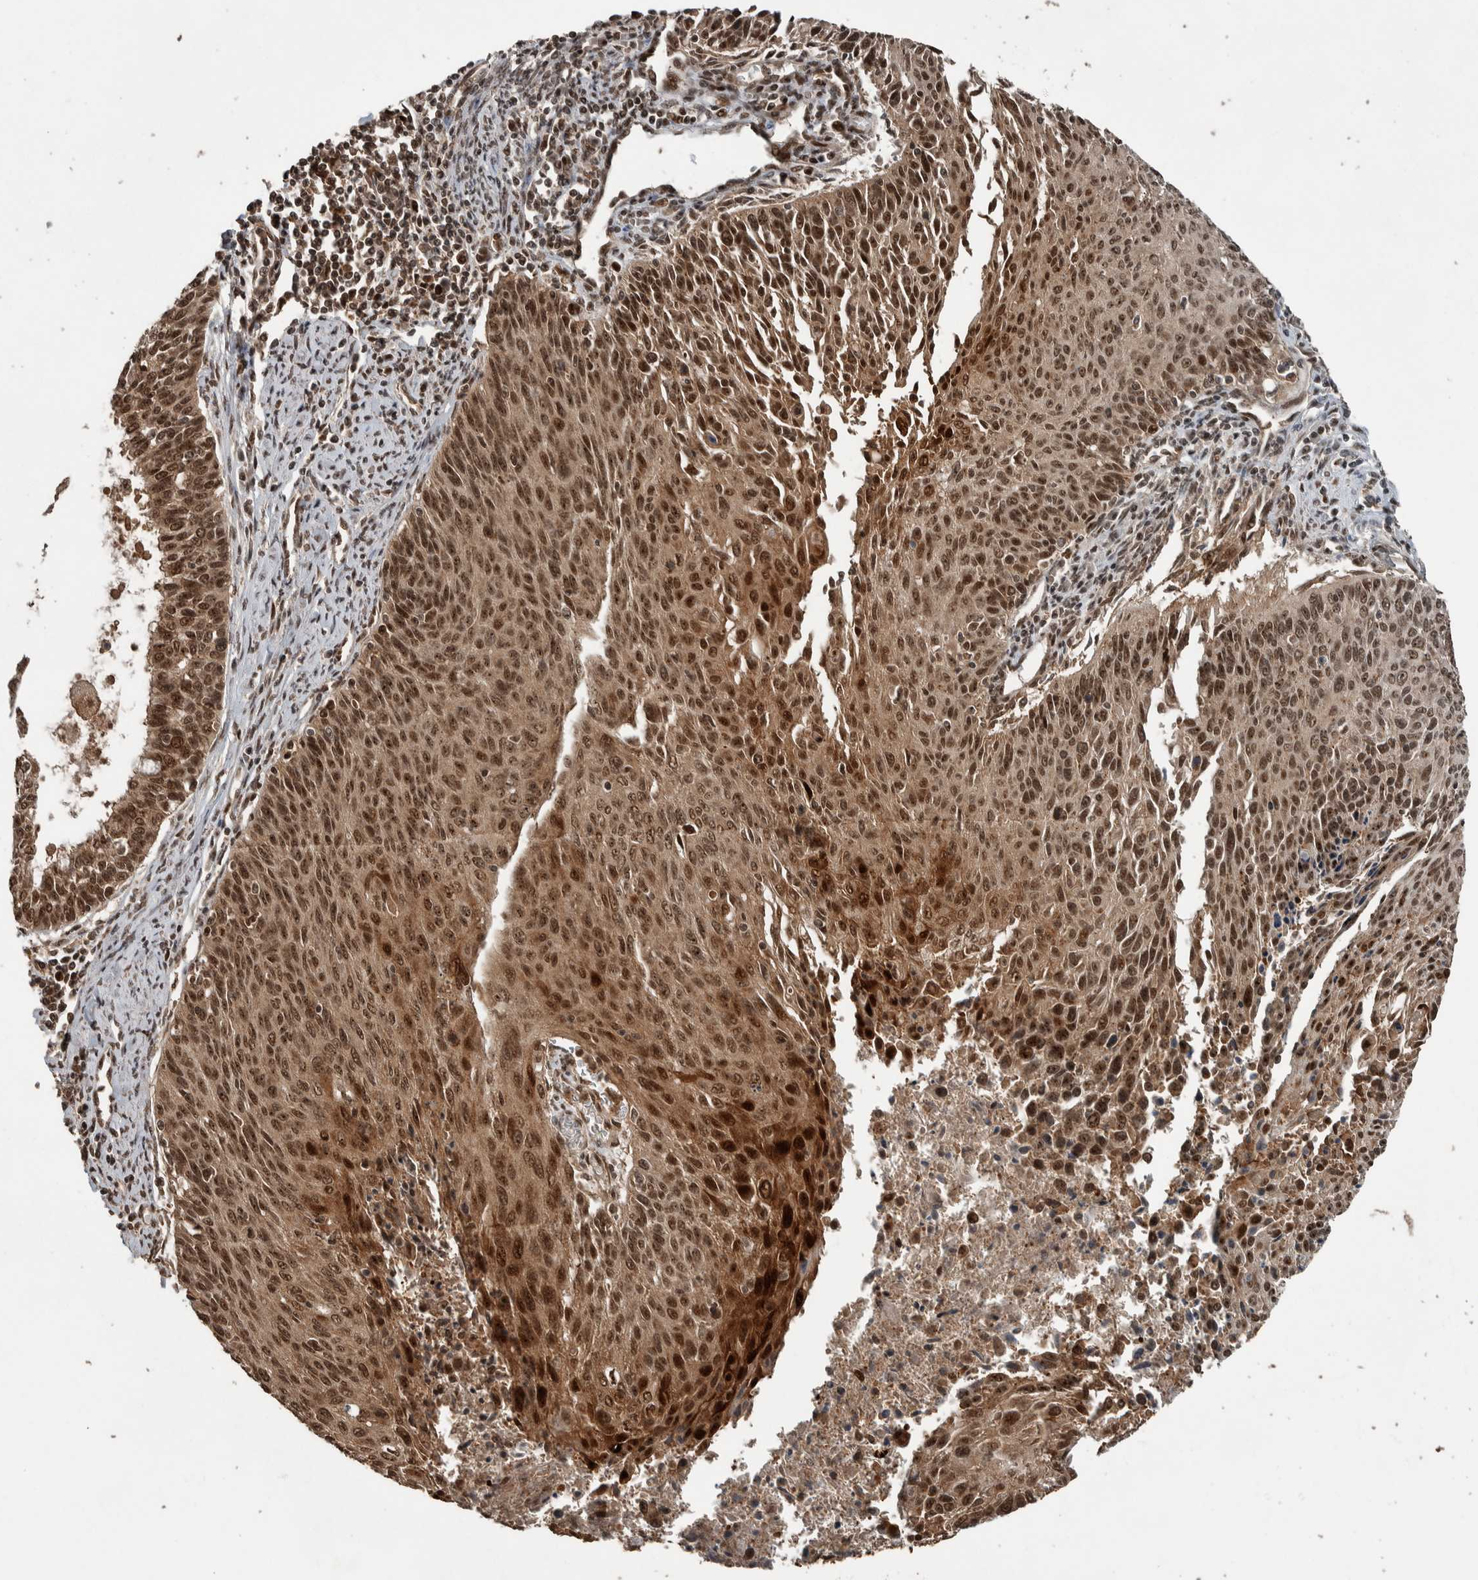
{"staining": {"intensity": "moderate", "quantity": ">75%", "location": "cytoplasmic/membranous,nuclear"}, "tissue": "cervical cancer", "cell_type": "Tumor cells", "image_type": "cancer", "snomed": [{"axis": "morphology", "description": "Squamous cell carcinoma, NOS"}, {"axis": "topography", "description": "Cervix"}], "caption": "This photomicrograph displays cervical cancer (squamous cell carcinoma) stained with immunohistochemistry to label a protein in brown. The cytoplasmic/membranous and nuclear of tumor cells show moderate positivity for the protein. Nuclei are counter-stained blue.", "gene": "MYO1E", "patient": {"sex": "female", "age": 55}}